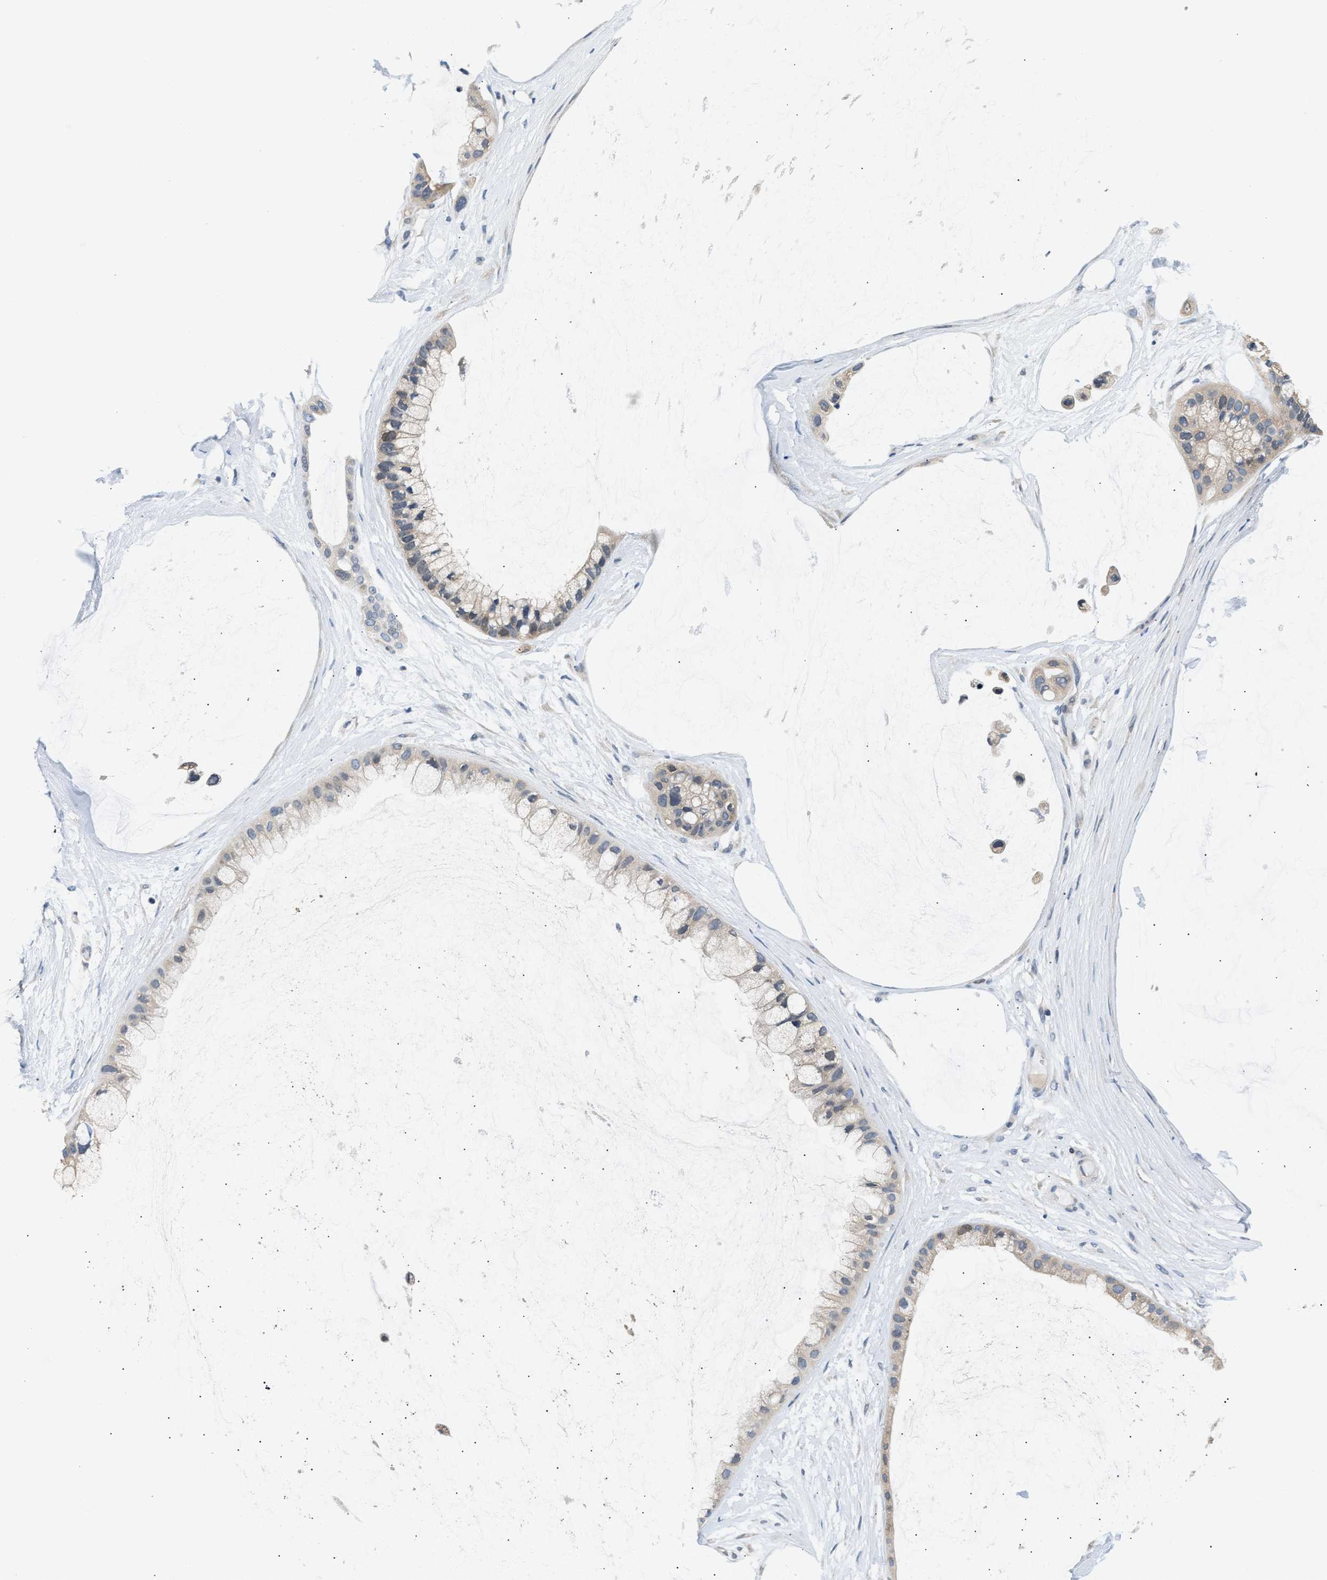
{"staining": {"intensity": "weak", "quantity": "<25%", "location": "cytoplasmic/membranous"}, "tissue": "ovarian cancer", "cell_type": "Tumor cells", "image_type": "cancer", "snomed": [{"axis": "morphology", "description": "Cystadenocarcinoma, mucinous, NOS"}, {"axis": "topography", "description": "Ovary"}], "caption": "Image shows no significant protein expression in tumor cells of ovarian mucinous cystadenocarcinoma. (Stains: DAB (3,3'-diaminobenzidine) immunohistochemistry with hematoxylin counter stain, Microscopy: brightfield microscopy at high magnification).", "gene": "CLGN", "patient": {"sex": "female", "age": 39}}